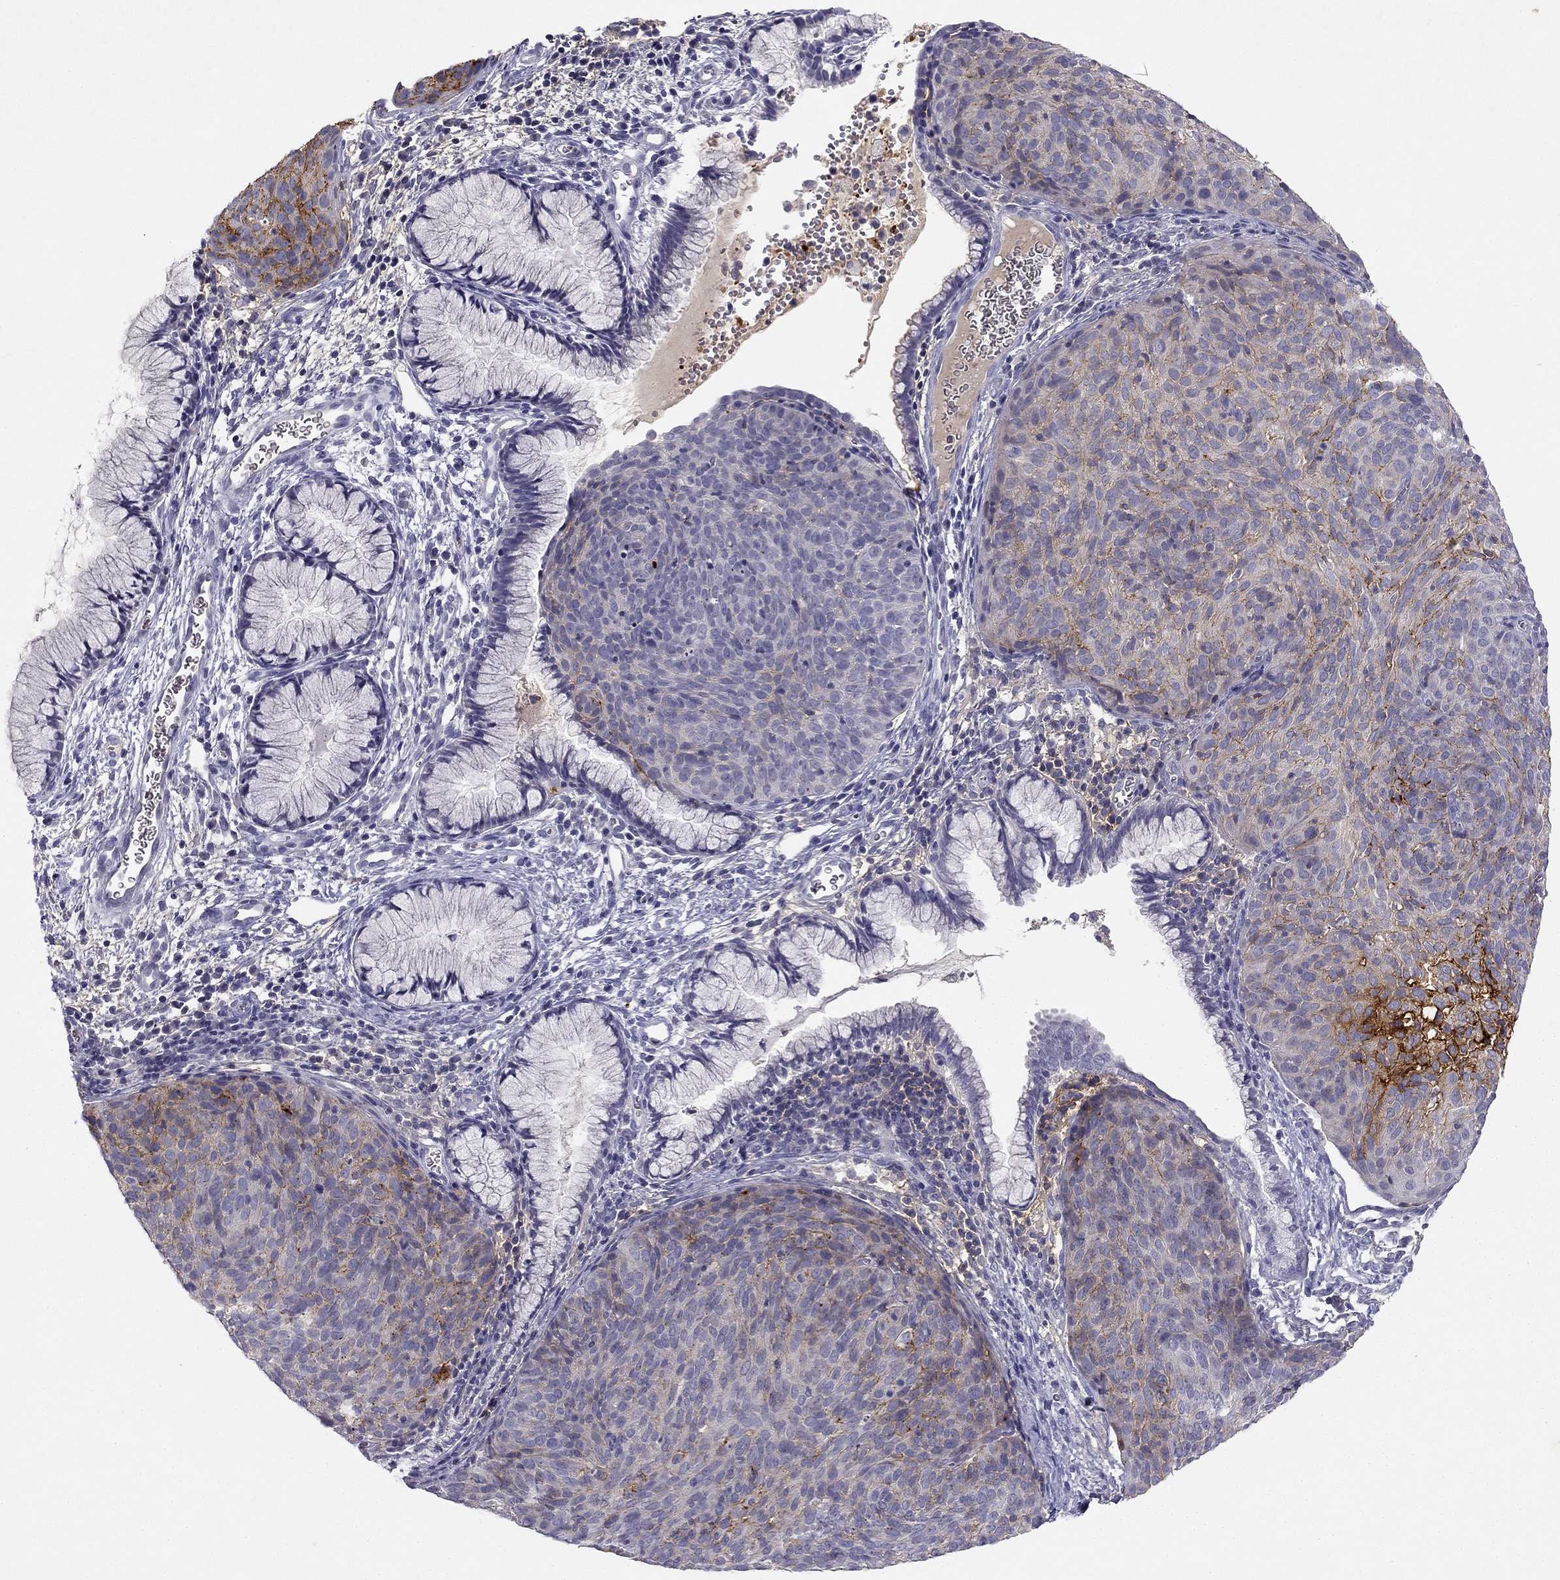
{"staining": {"intensity": "strong", "quantity": "<25%", "location": "cytoplasmic/membranous"}, "tissue": "cervical cancer", "cell_type": "Tumor cells", "image_type": "cancer", "snomed": [{"axis": "morphology", "description": "Squamous cell carcinoma, NOS"}, {"axis": "topography", "description": "Cervix"}], "caption": "Immunohistochemical staining of cervical cancer shows medium levels of strong cytoplasmic/membranous protein positivity in approximately <25% of tumor cells.", "gene": "SLC6A4", "patient": {"sex": "female", "age": 39}}